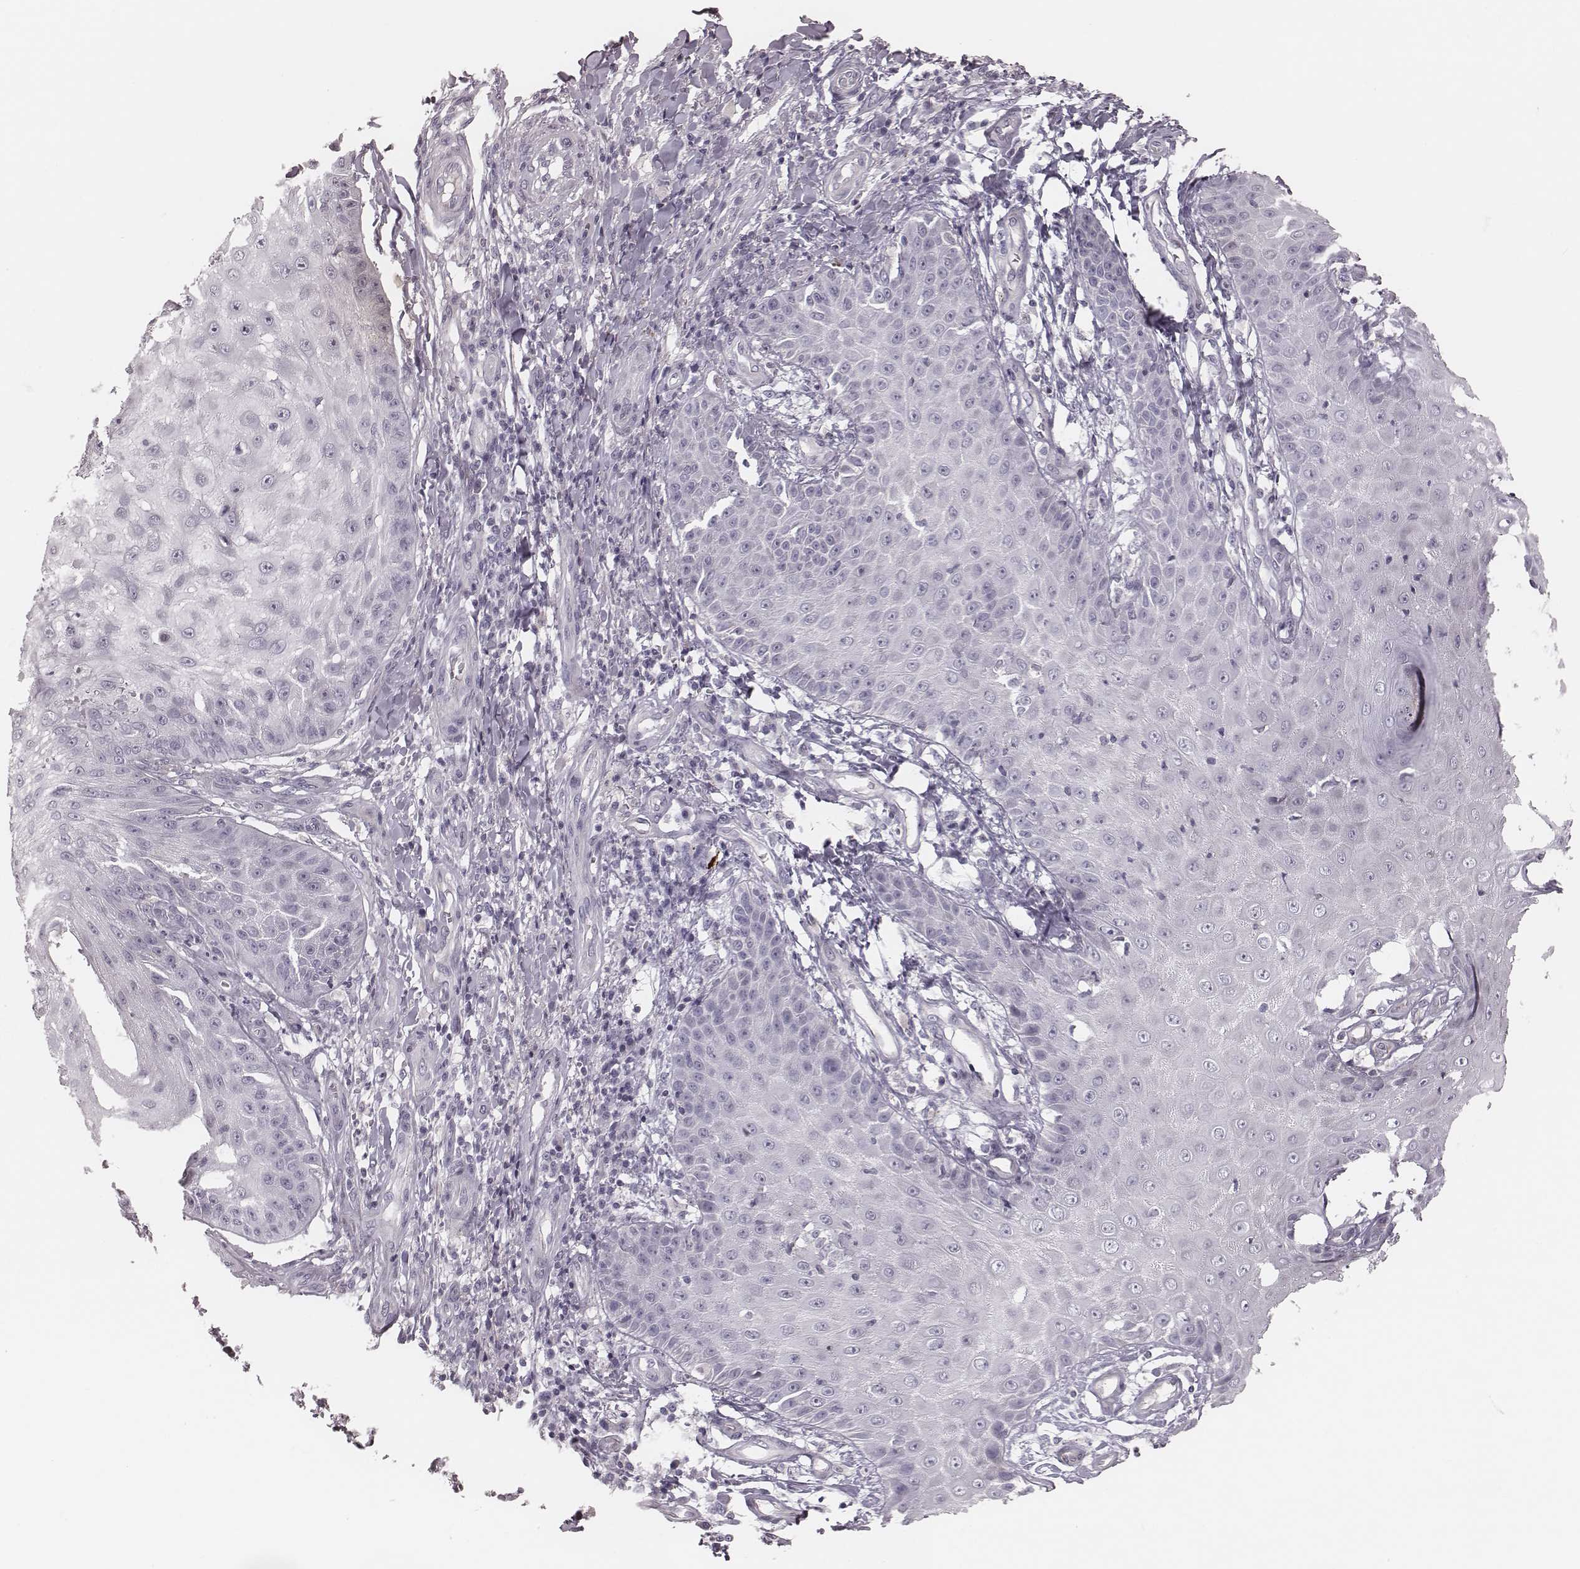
{"staining": {"intensity": "negative", "quantity": "none", "location": "none"}, "tissue": "skin cancer", "cell_type": "Tumor cells", "image_type": "cancer", "snomed": [{"axis": "morphology", "description": "Squamous cell carcinoma, NOS"}, {"axis": "topography", "description": "Skin"}], "caption": "The immunohistochemistry (IHC) histopathology image has no significant staining in tumor cells of skin squamous cell carcinoma tissue.", "gene": "S100Z", "patient": {"sex": "male", "age": 70}}